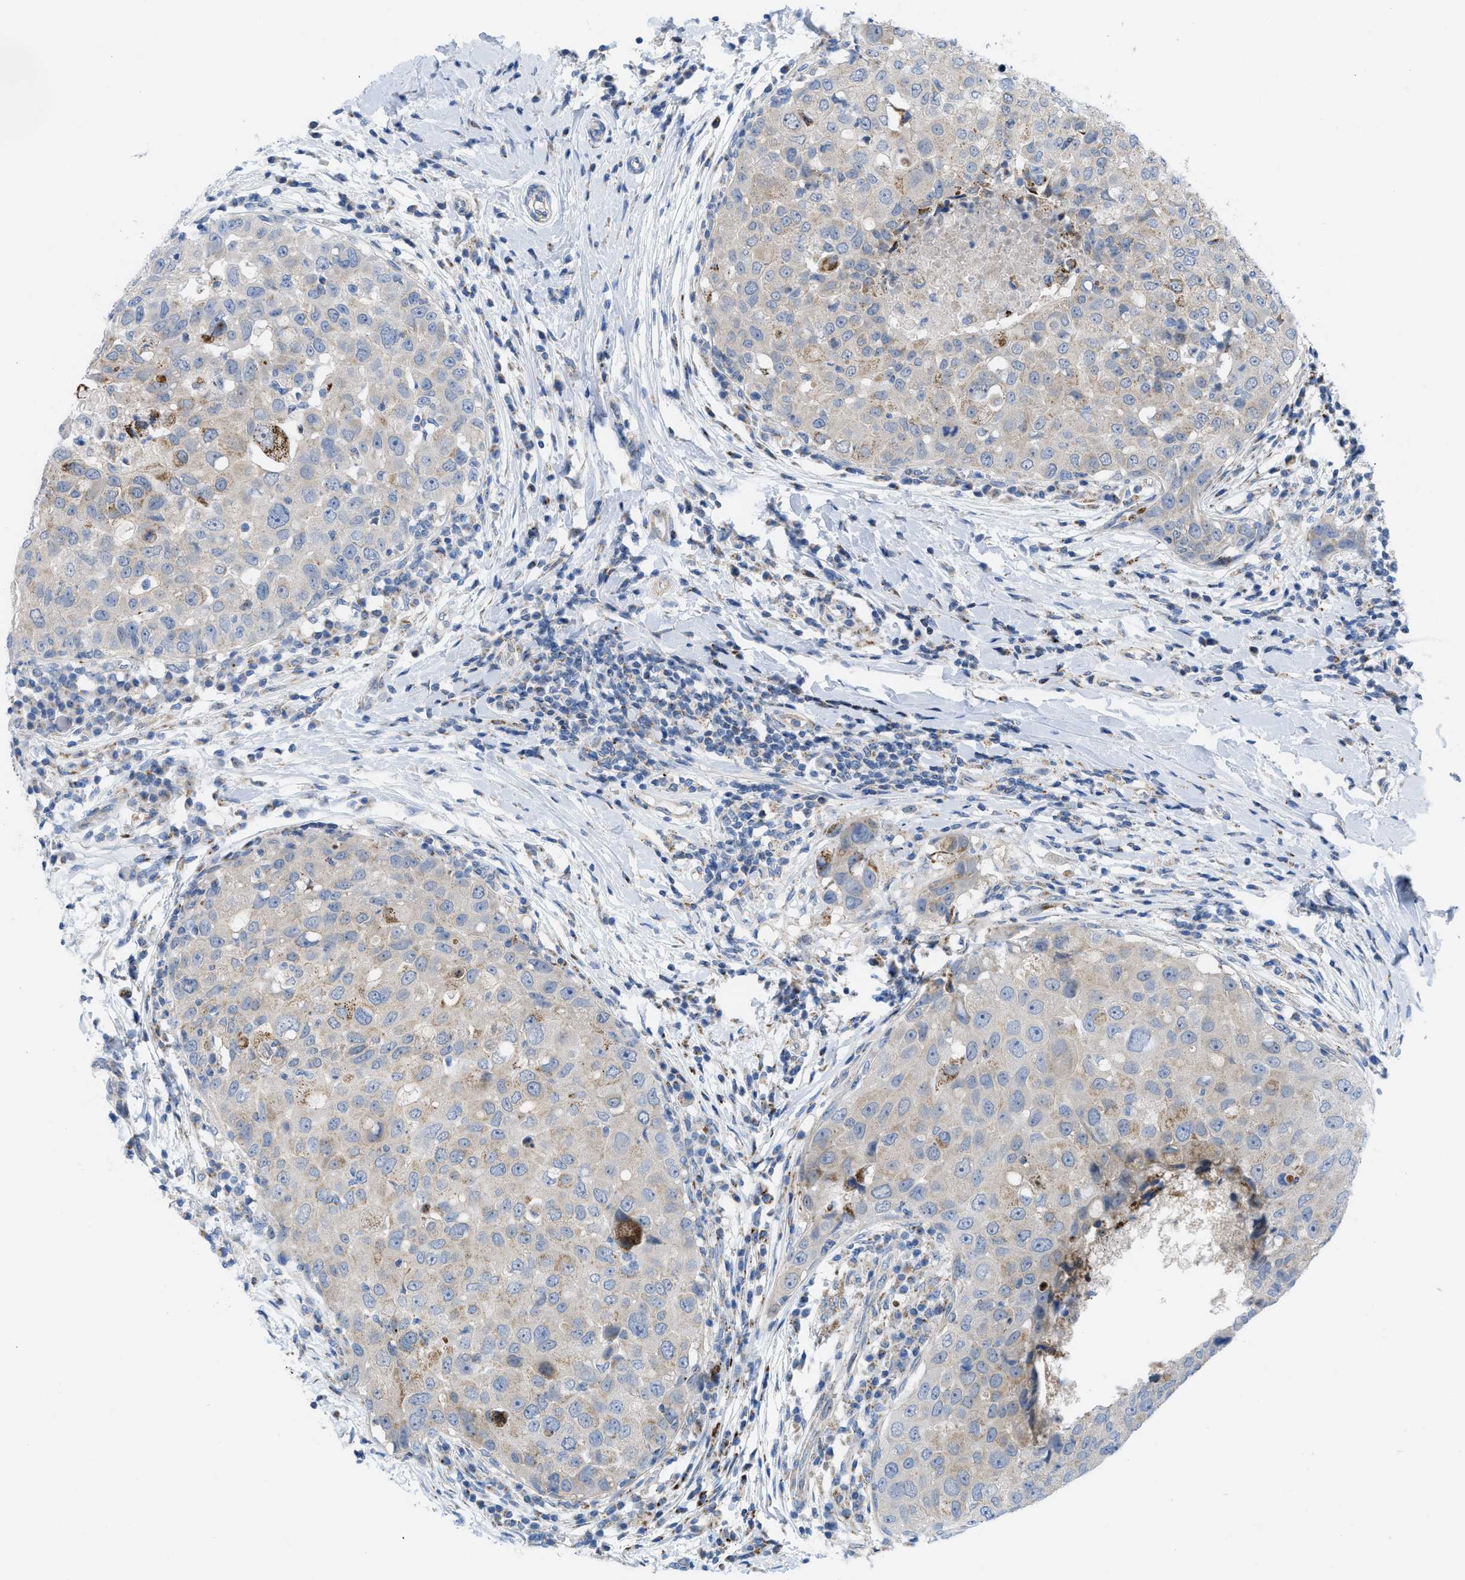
{"staining": {"intensity": "weak", "quantity": "<25%", "location": "cytoplasmic/membranous"}, "tissue": "breast cancer", "cell_type": "Tumor cells", "image_type": "cancer", "snomed": [{"axis": "morphology", "description": "Duct carcinoma"}, {"axis": "topography", "description": "Breast"}], "caption": "Immunohistochemistry of breast infiltrating ductal carcinoma demonstrates no expression in tumor cells.", "gene": "RBBP9", "patient": {"sex": "female", "age": 27}}